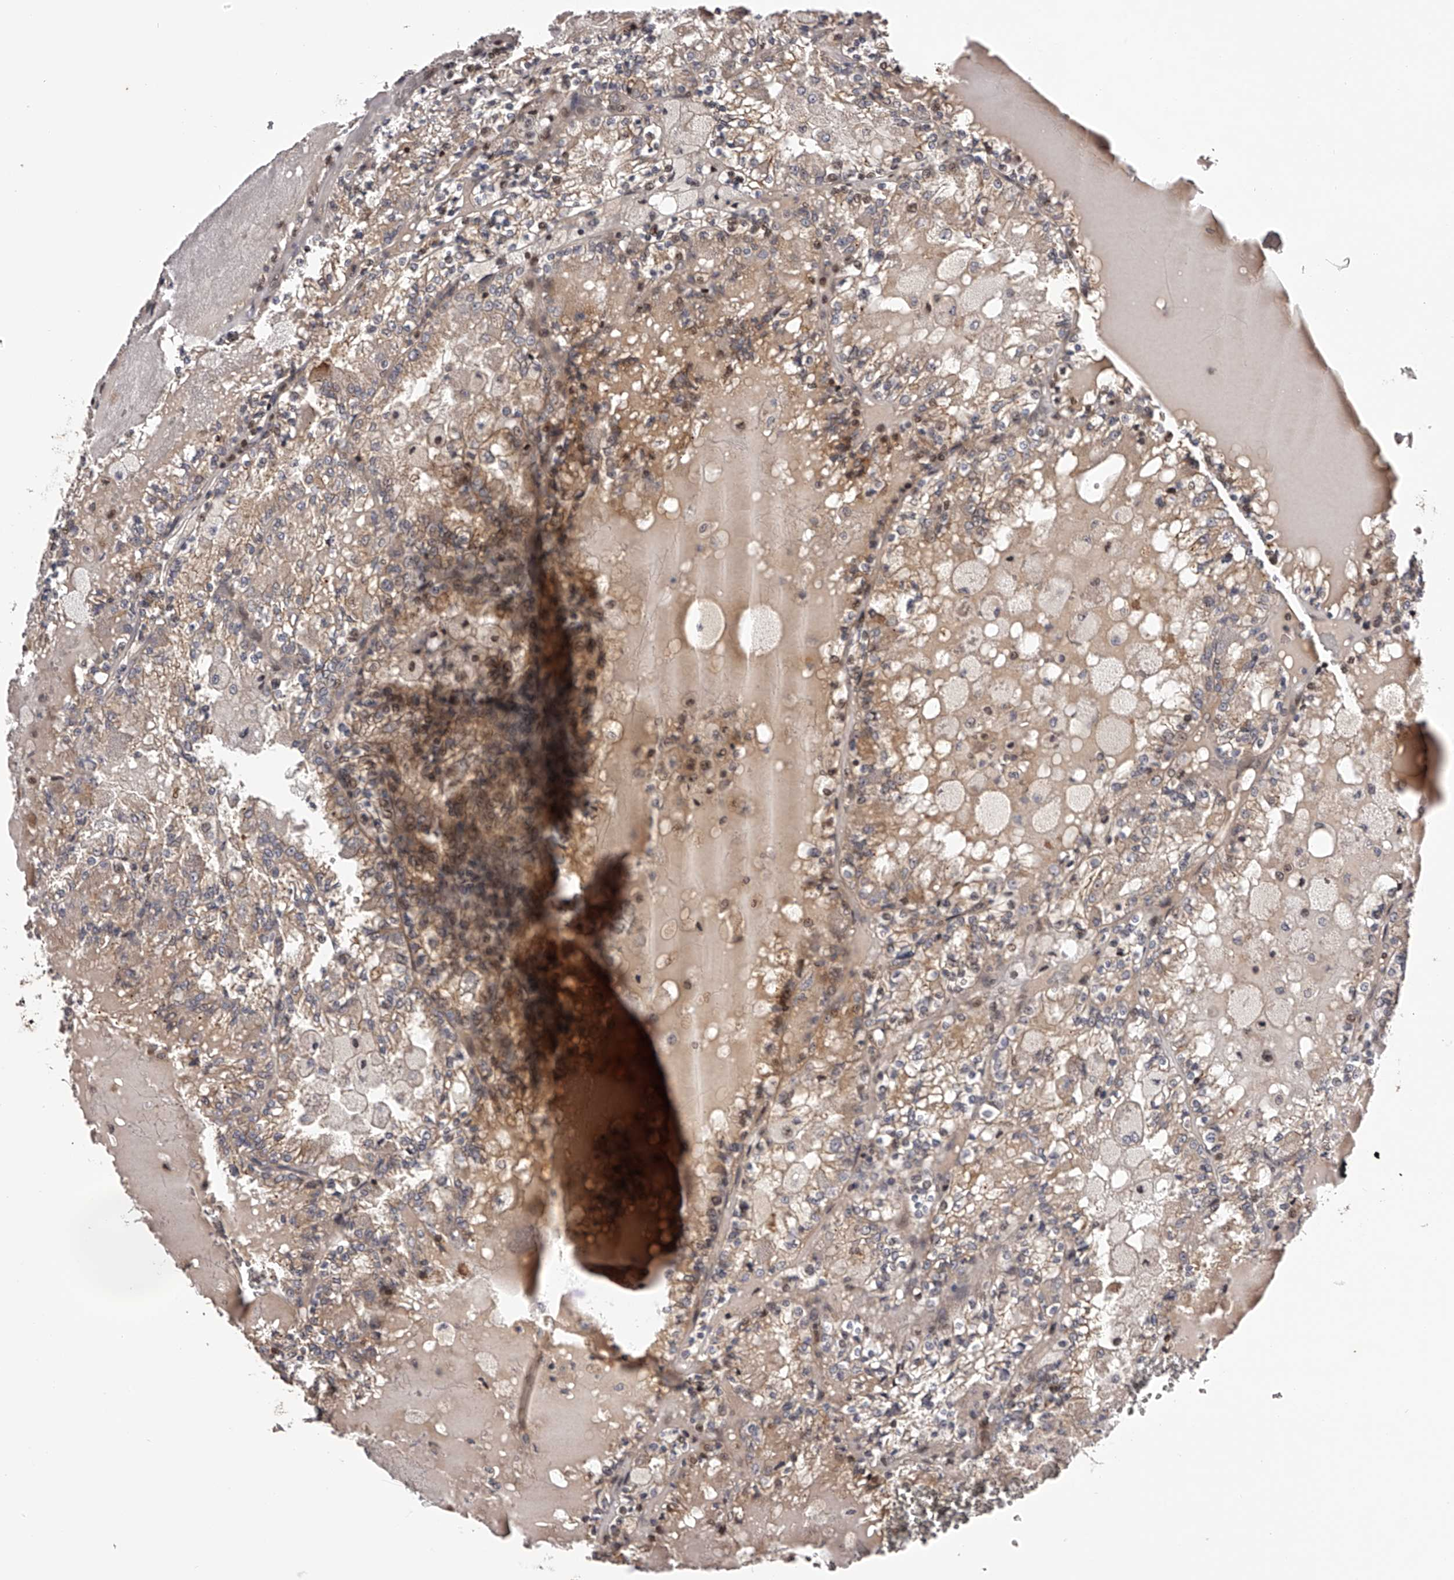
{"staining": {"intensity": "moderate", "quantity": "<25%", "location": "cytoplasmic/membranous,nuclear"}, "tissue": "renal cancer", "cell_type": "Tumor cells", "image_type": "cancer", "snomed": [{"axis": "morphology", "description": "Adenocarcinoma, NOS"}, {"axis": "topography", "description": "Kidney"}], "caption": "Tumor cells exhibit low levels of moderate cytoplasmic/membranous and nuclear expression in about <25% of cells in renal adenocarcinoma.", "gene": "PFDN2", "patient": {"sex": "female", "age": 56}}